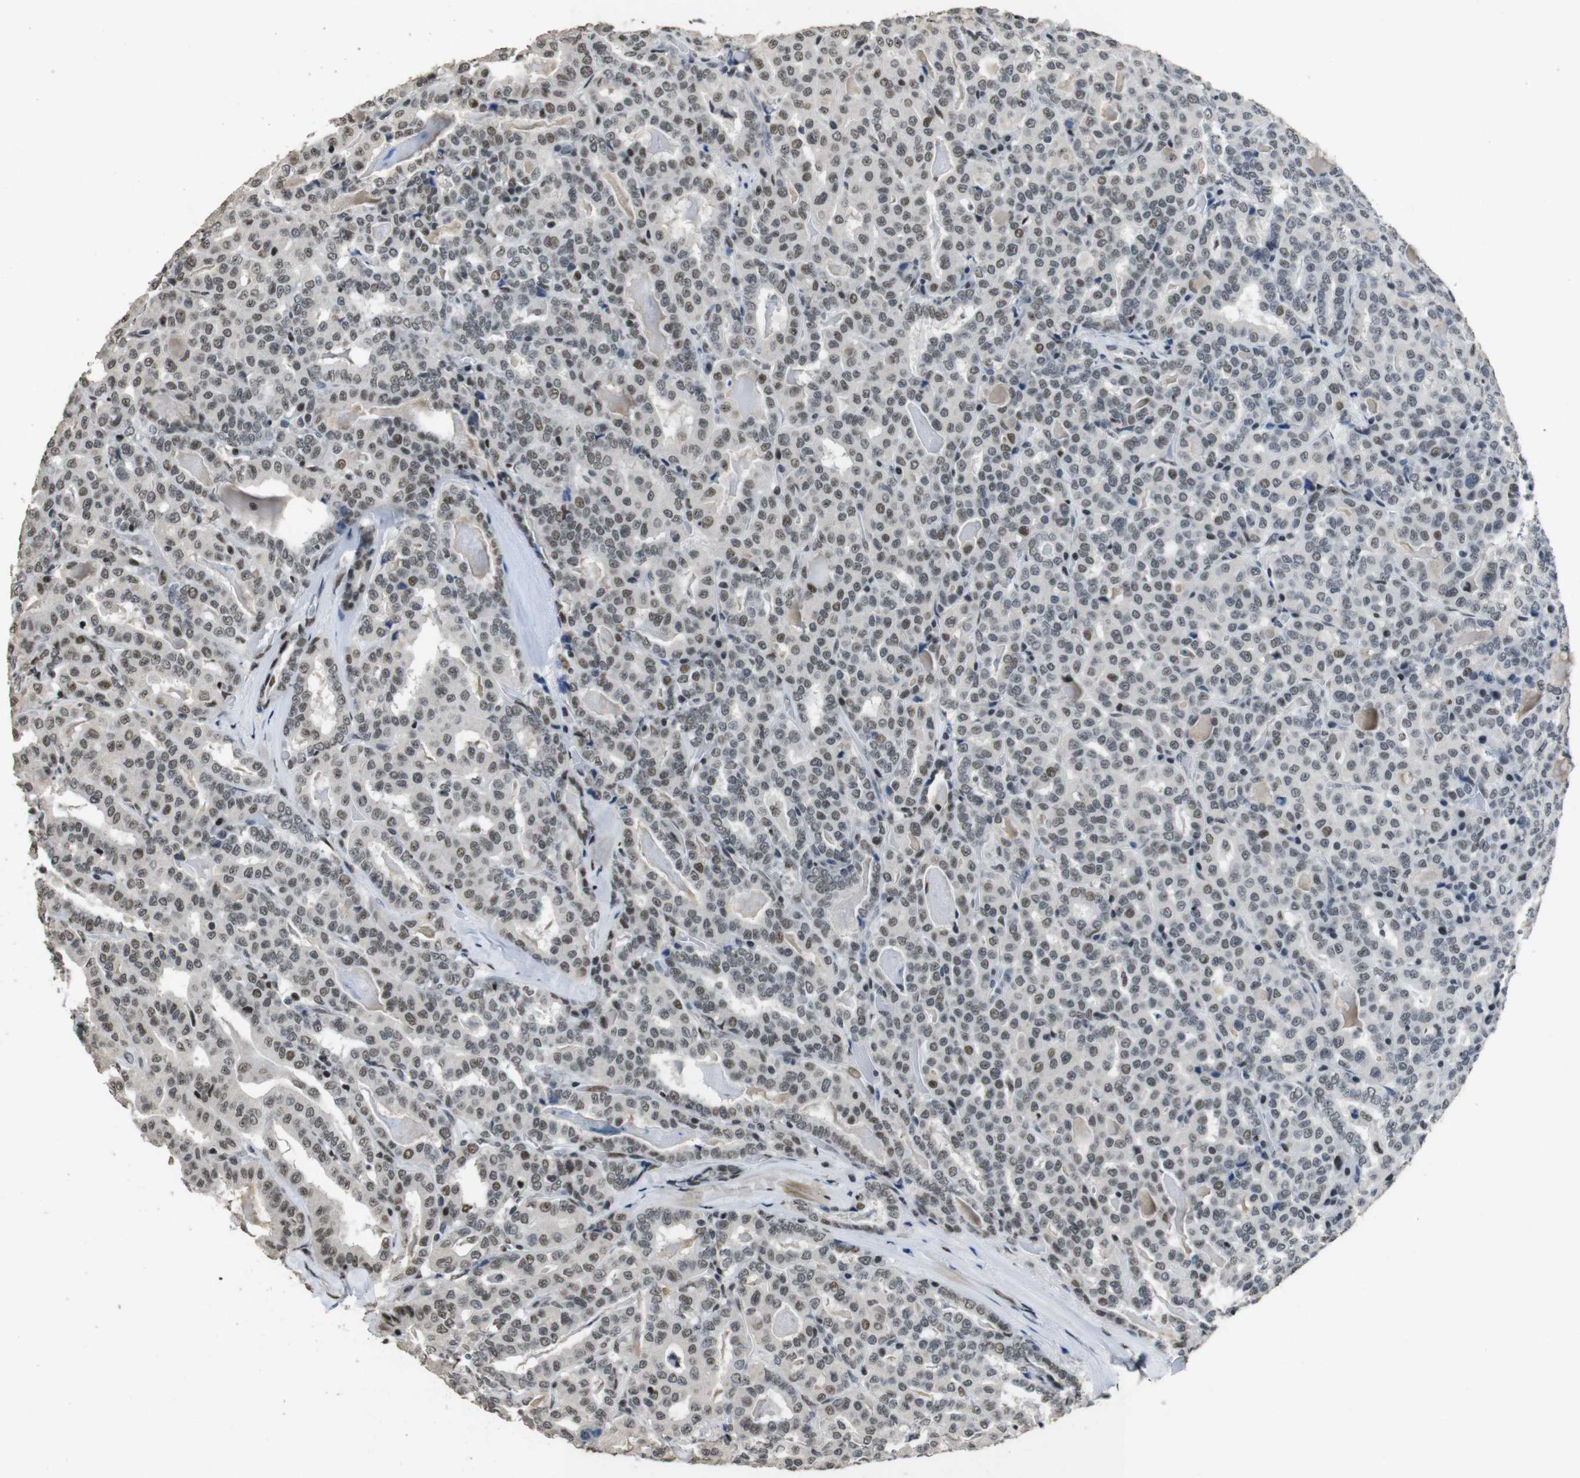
{"staining": {"intensity": "weak", "quantity": ">75%", "location": "nuclear"}, "tissue": "thyroid cancer", "cell_type": "Tumor cells", "image_type": "cancer", "snomed": [{"axis": "morphology", "description": "Papillary adenocarcinoma, NOS"}, {"axis": "topography", "description": "Thyroid gland"}], "caption": "A high-resolution image shows immunohistochemistry staining of thyroid papillary adenocarcinoma, which reveals weak nuclear expression in about >75% of tumor cells. (IHC, brightfield microscopy, high magnification).", "gene": "CSNK2B", "patient": {"sex": "female", "age": 42}}